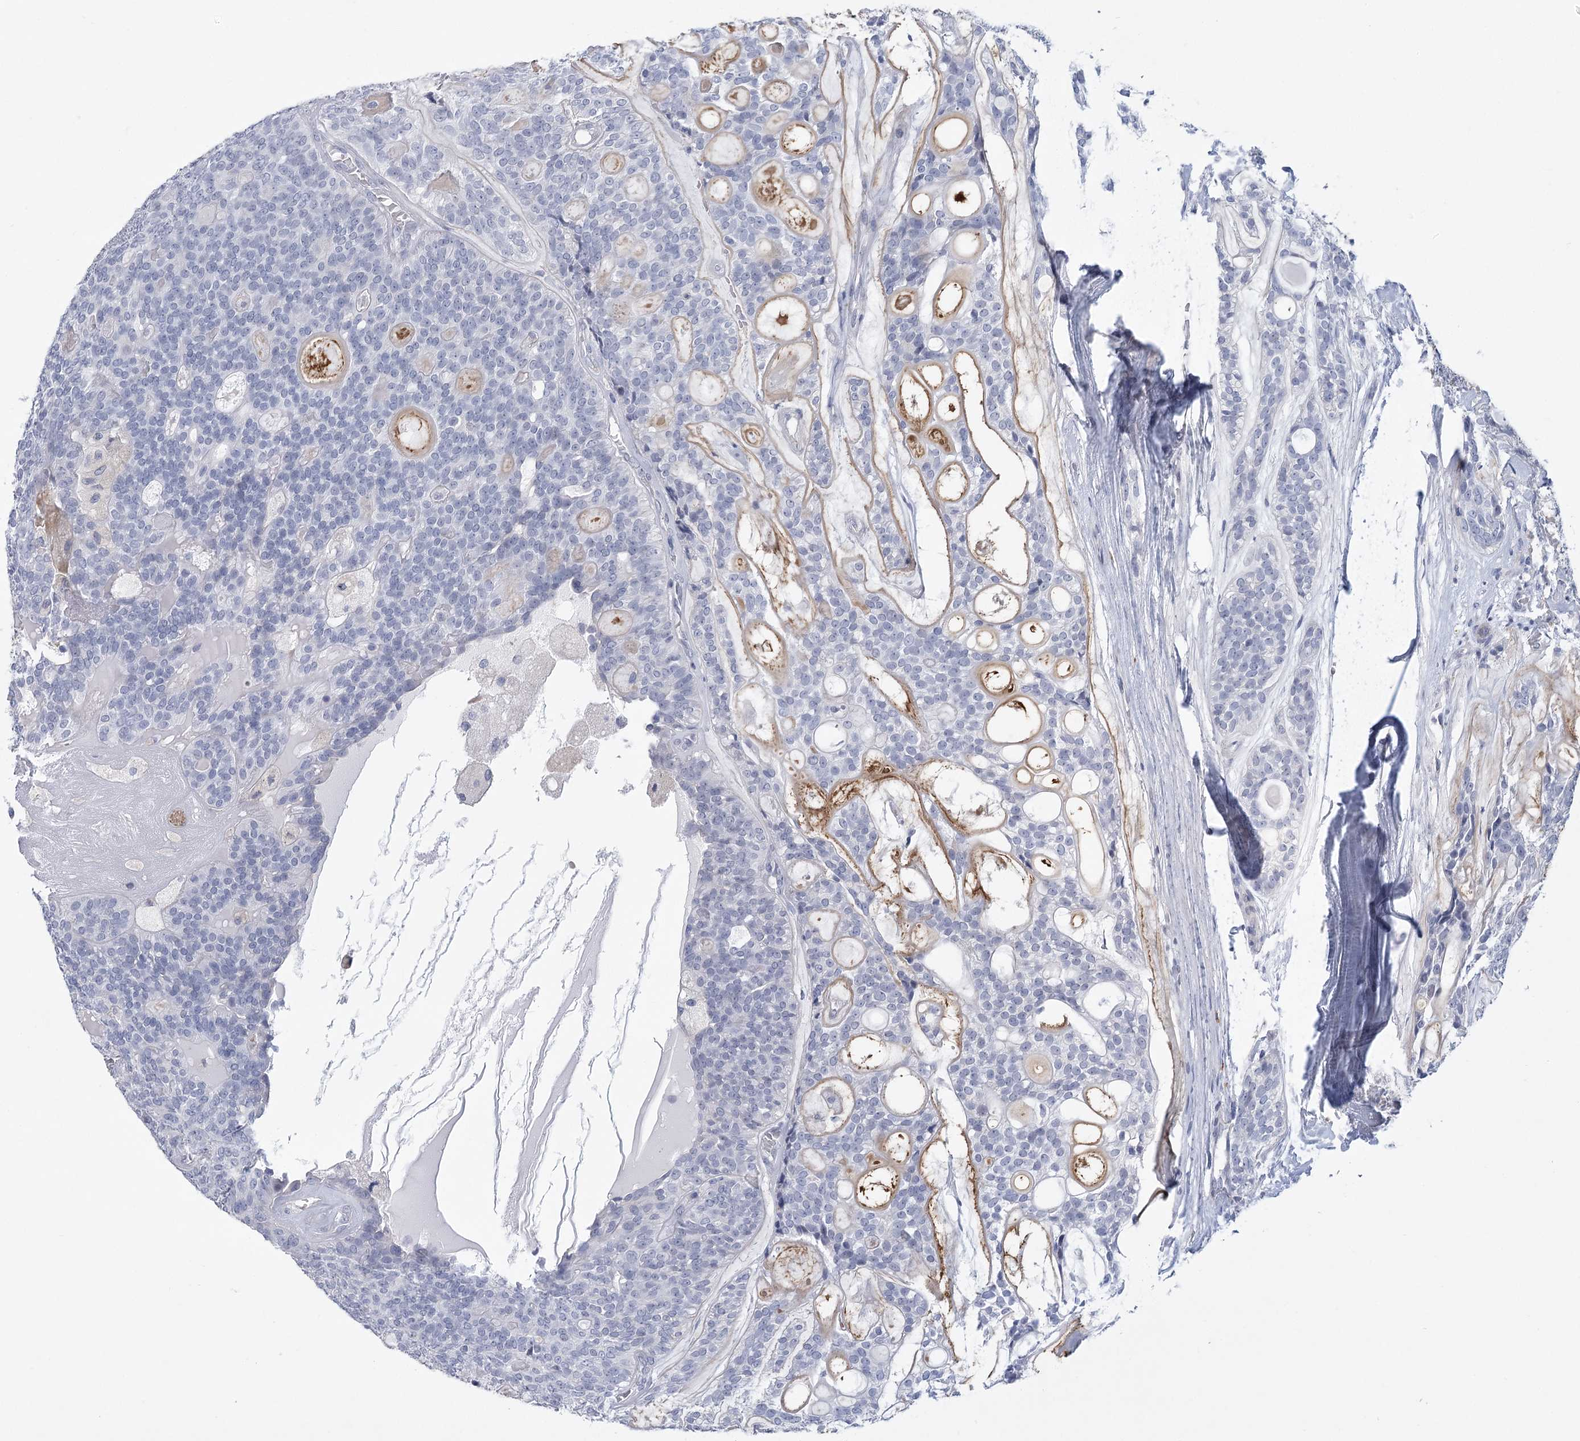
{"staining": {"intensity": "negative", "quantity": "none", "location": "none"}, "tissue": "head and neck cancer", "cell_type": "Tumor cells", "image_type": "cancer", "snomed": [{"axis": "morphology", "description": "Adenocarcinoma, NOS"}, {"axis": "topography", "description": "Head-Neck"}], "caption": "Immunohistochemistry of head and neck adenocarcinoma demonstrates no staining in tumor cells. The staining was performed using DAB to visualize the protein expression in brown, while the nuclei were stained in blue with hematoxylin (Magnification: 20x).", "gene": "FAM76B", "patient": {"sex": "male", "age": 66}}